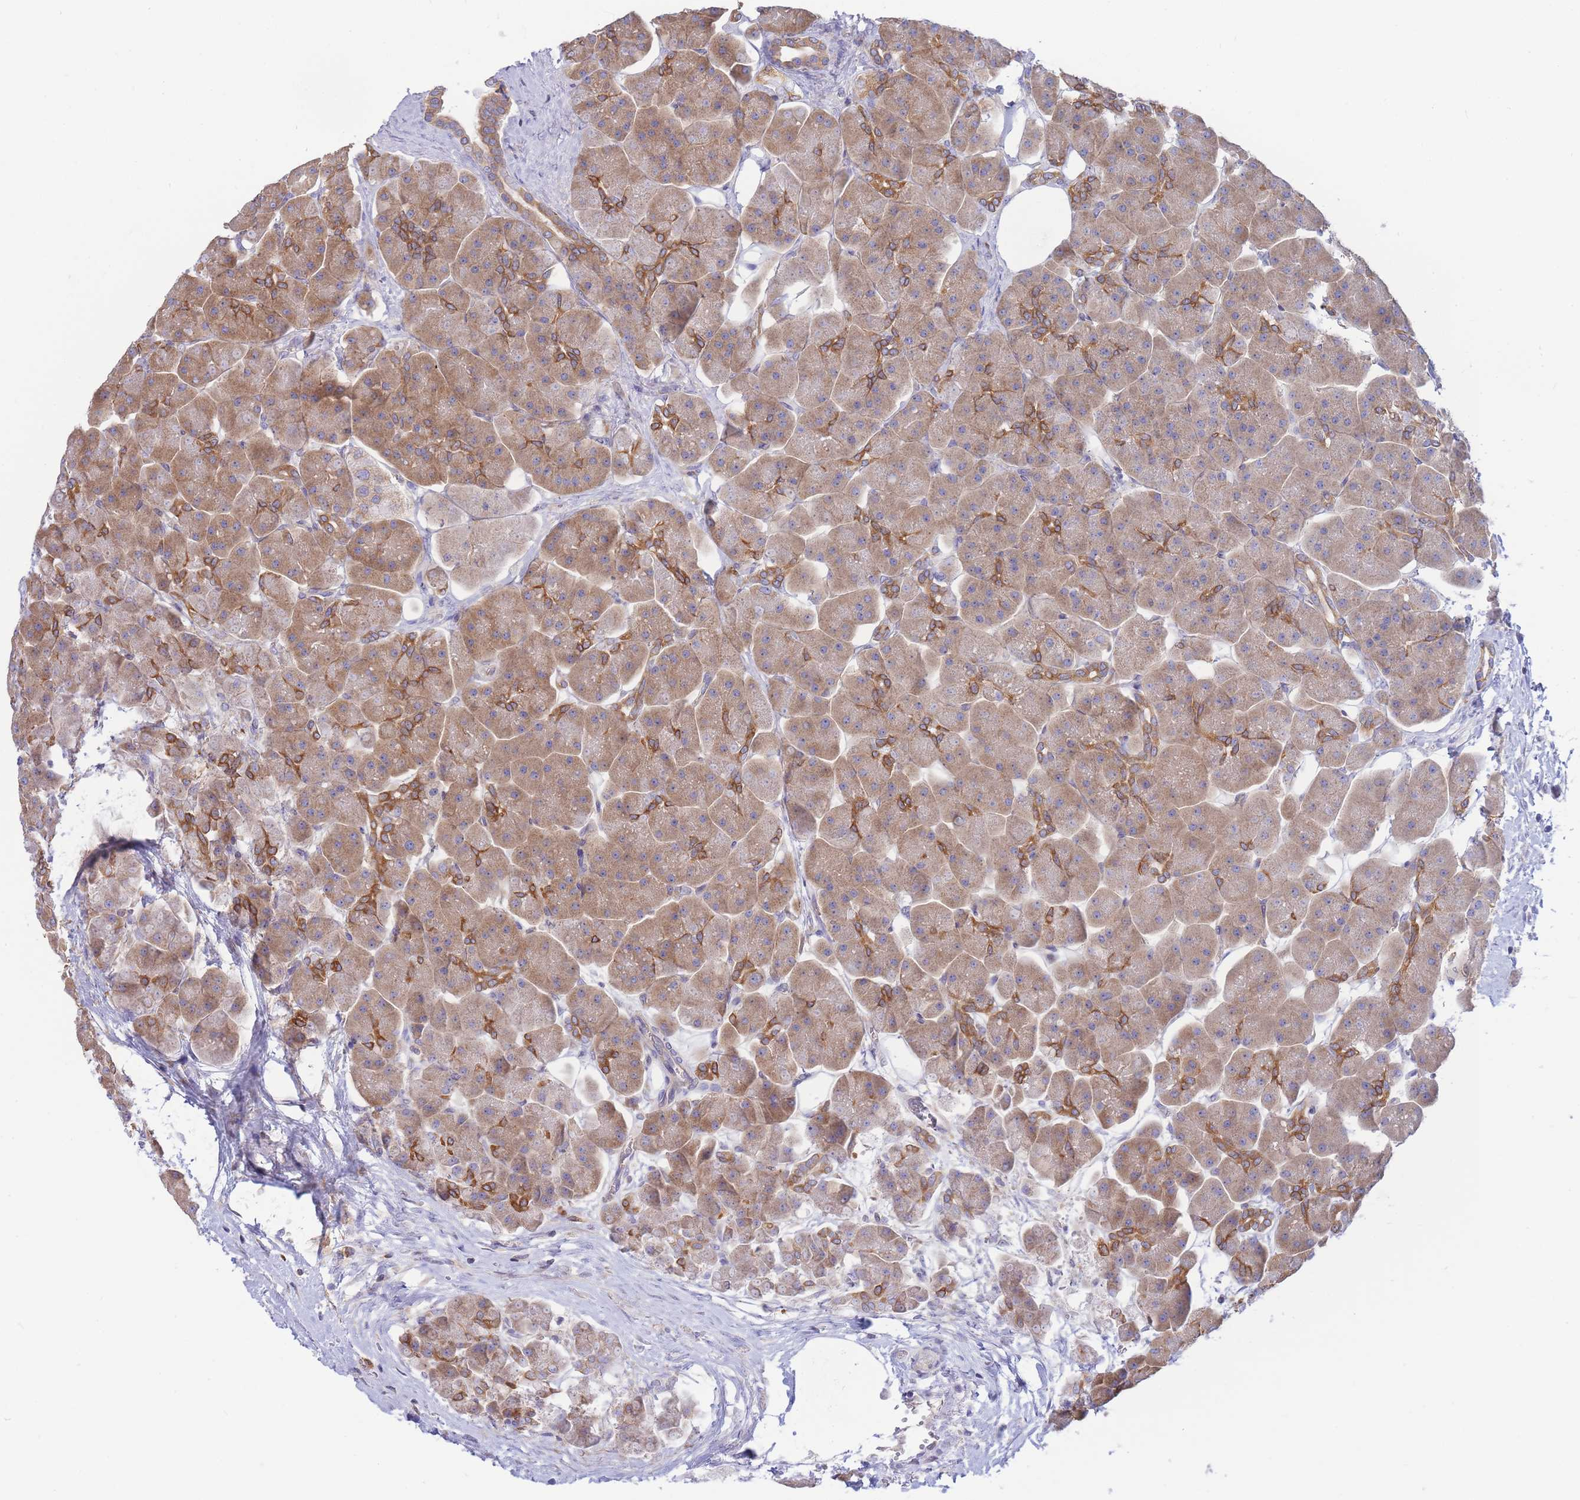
{"staining": {"intensity": "moderate", "quantity": ">75%", "location": "cytoplasmic/membranous"}, "tissue": "pancreas", "cell_type": "Exocrine glandular cells", "image_type": "normal", "snomed": [{"axis": "morphology", "description": "Normal tissue, NOS"}, {"axis": "topography", "description": "Pancreas"}], "caption": "IHC photomicrograph of benign pancreas: pancreas stained using immunohistochemistry (IHC) shows medium levels of moderate protein expression localized specifically in the cytoplasmic/membranous of exocrine glandular cells, appearing as a cytoplasmic/membranous brown color.", "gene": "SH2B2", "patient": {"sex": "male", "age": 66}}